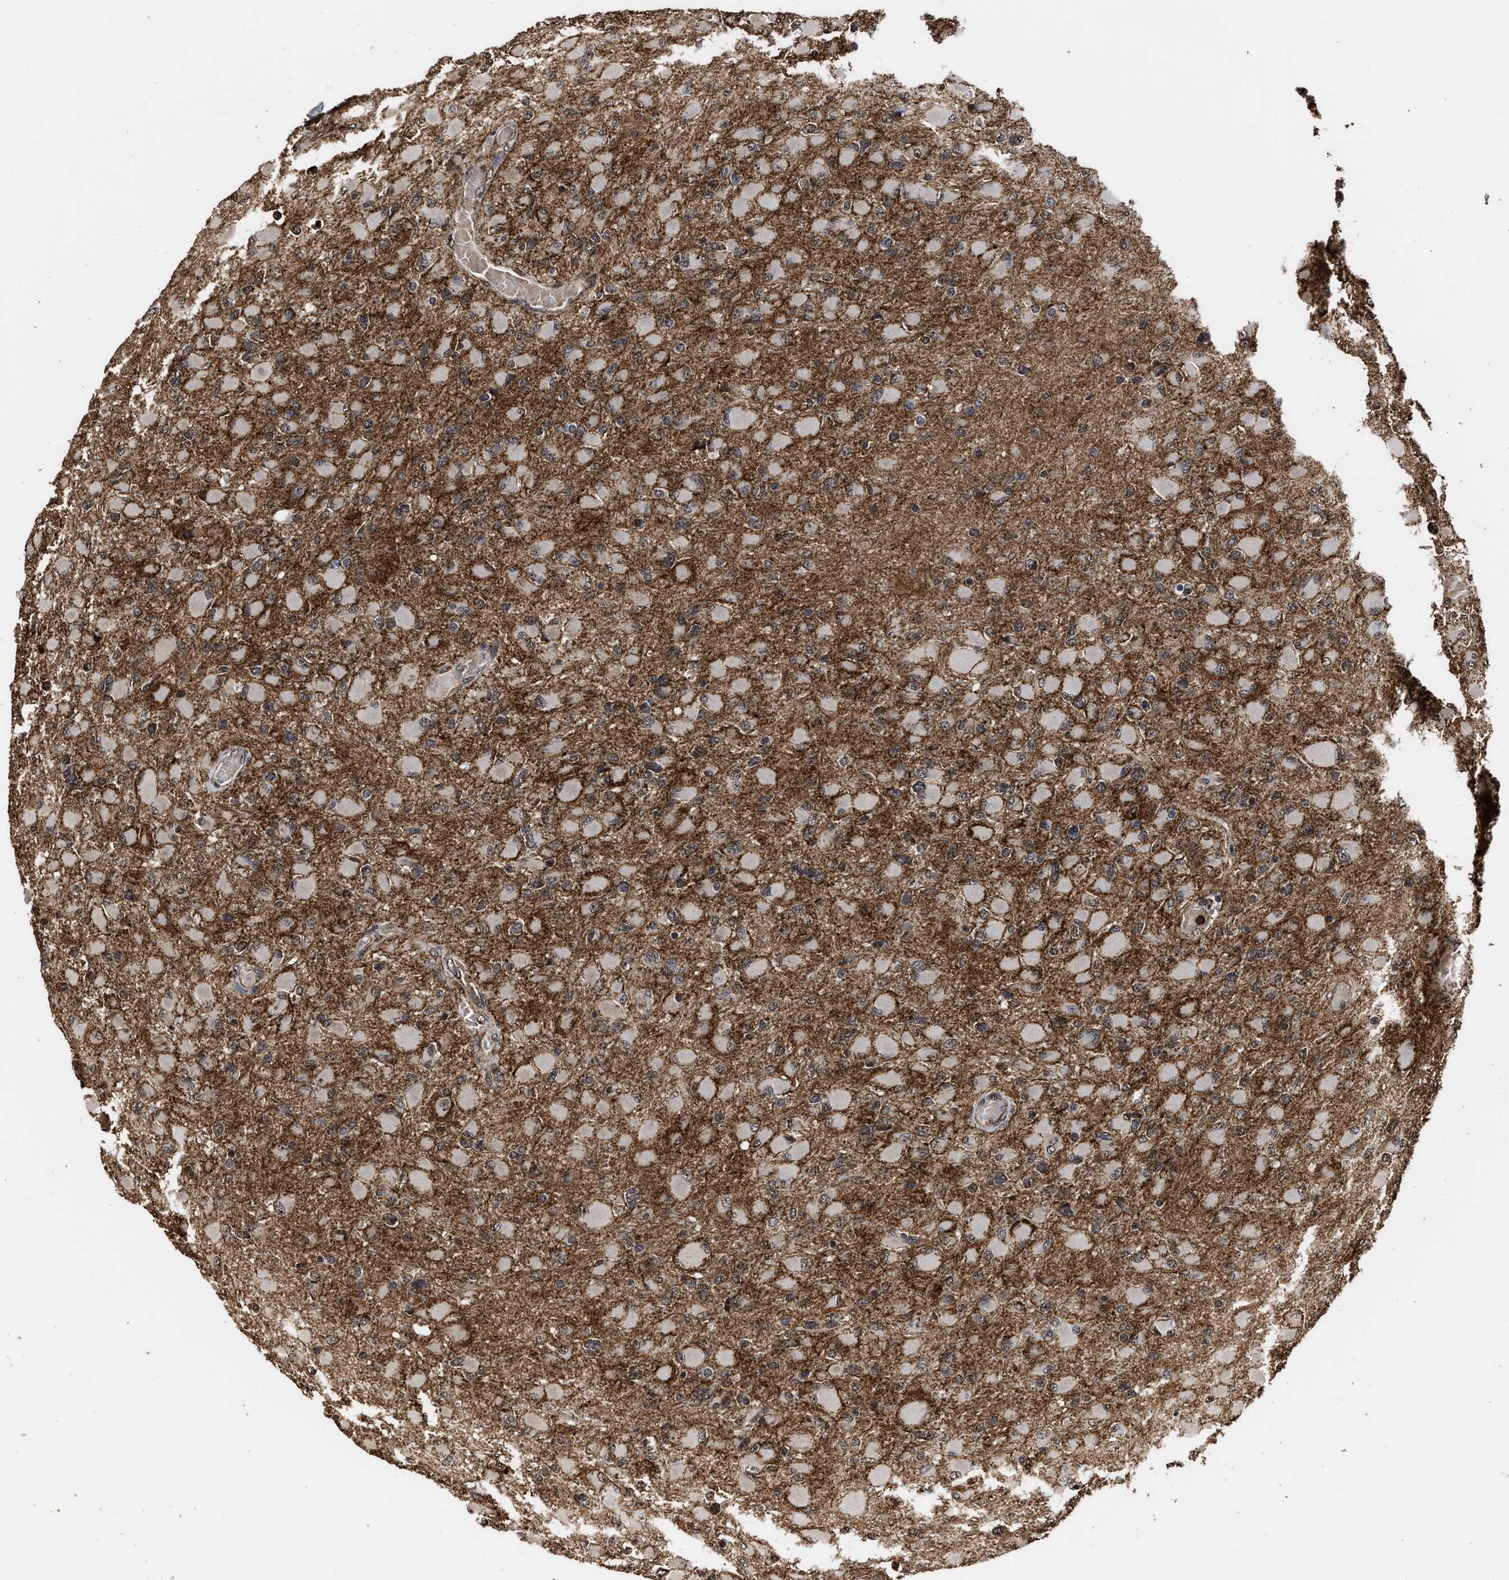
{"staining": {"intensity": "moderate", "quantity": "<25%", "location": "cytoplasmic/membranous"}, "tissue": "glioma", "cell_type": "Tumor cells", "image_type": "cancer", "snomed": [{"axis": "morphology", "description": "Glioma, malignant, High grade"}, {"axis": "topography", "description": "Cerebral cortex"}], "caption": "High-grade glioma (malignant) stained with a brown dye displays moderate cytoplasmic/membranous positive positivity in approximately <25% of tumor cells.", "gene": "SEPTIN2", "patient": {"sex": "female", "age": 36}}